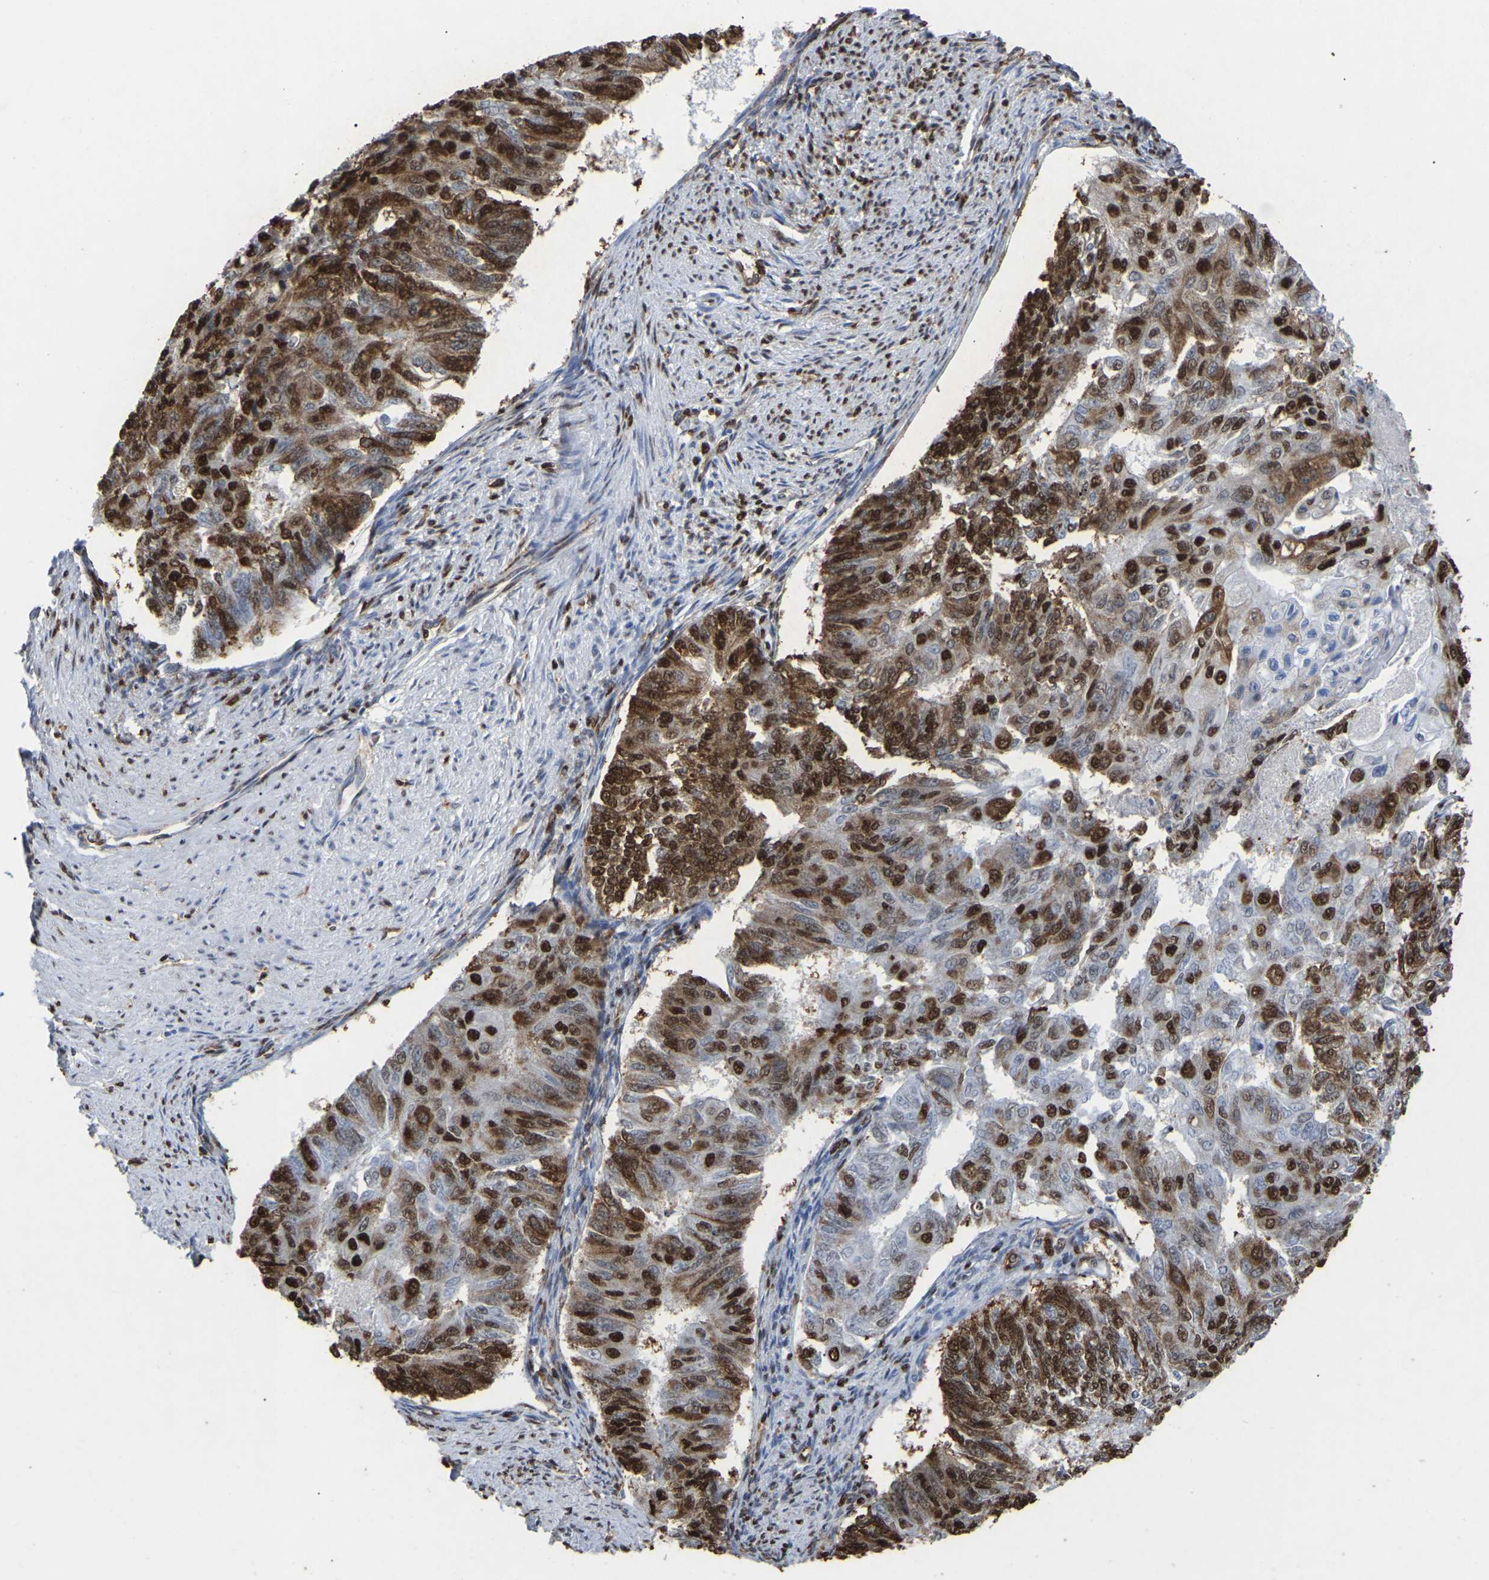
{"staining": {"intensity": "strong", "quantity": ">75%", "location": "nuclear"}, "tissue": "endometrial cancer", "cell_type": "Tumor cells", "image_type": "cancer", "snomed": [{"axis": "morphology", "description": "Adenocarcinoma, NOS"}, {"axis": "topography", "description": "Endometrium"}], "caption": "A high amount of strong nuclear expression is appreciated in about >75% of tumor cells in endometrial cancer tissue. (DAB IHC with brightfield microscopy, high magnification).", "gene": "RBL2", "patient": {"sex": "female", "age": 32}}